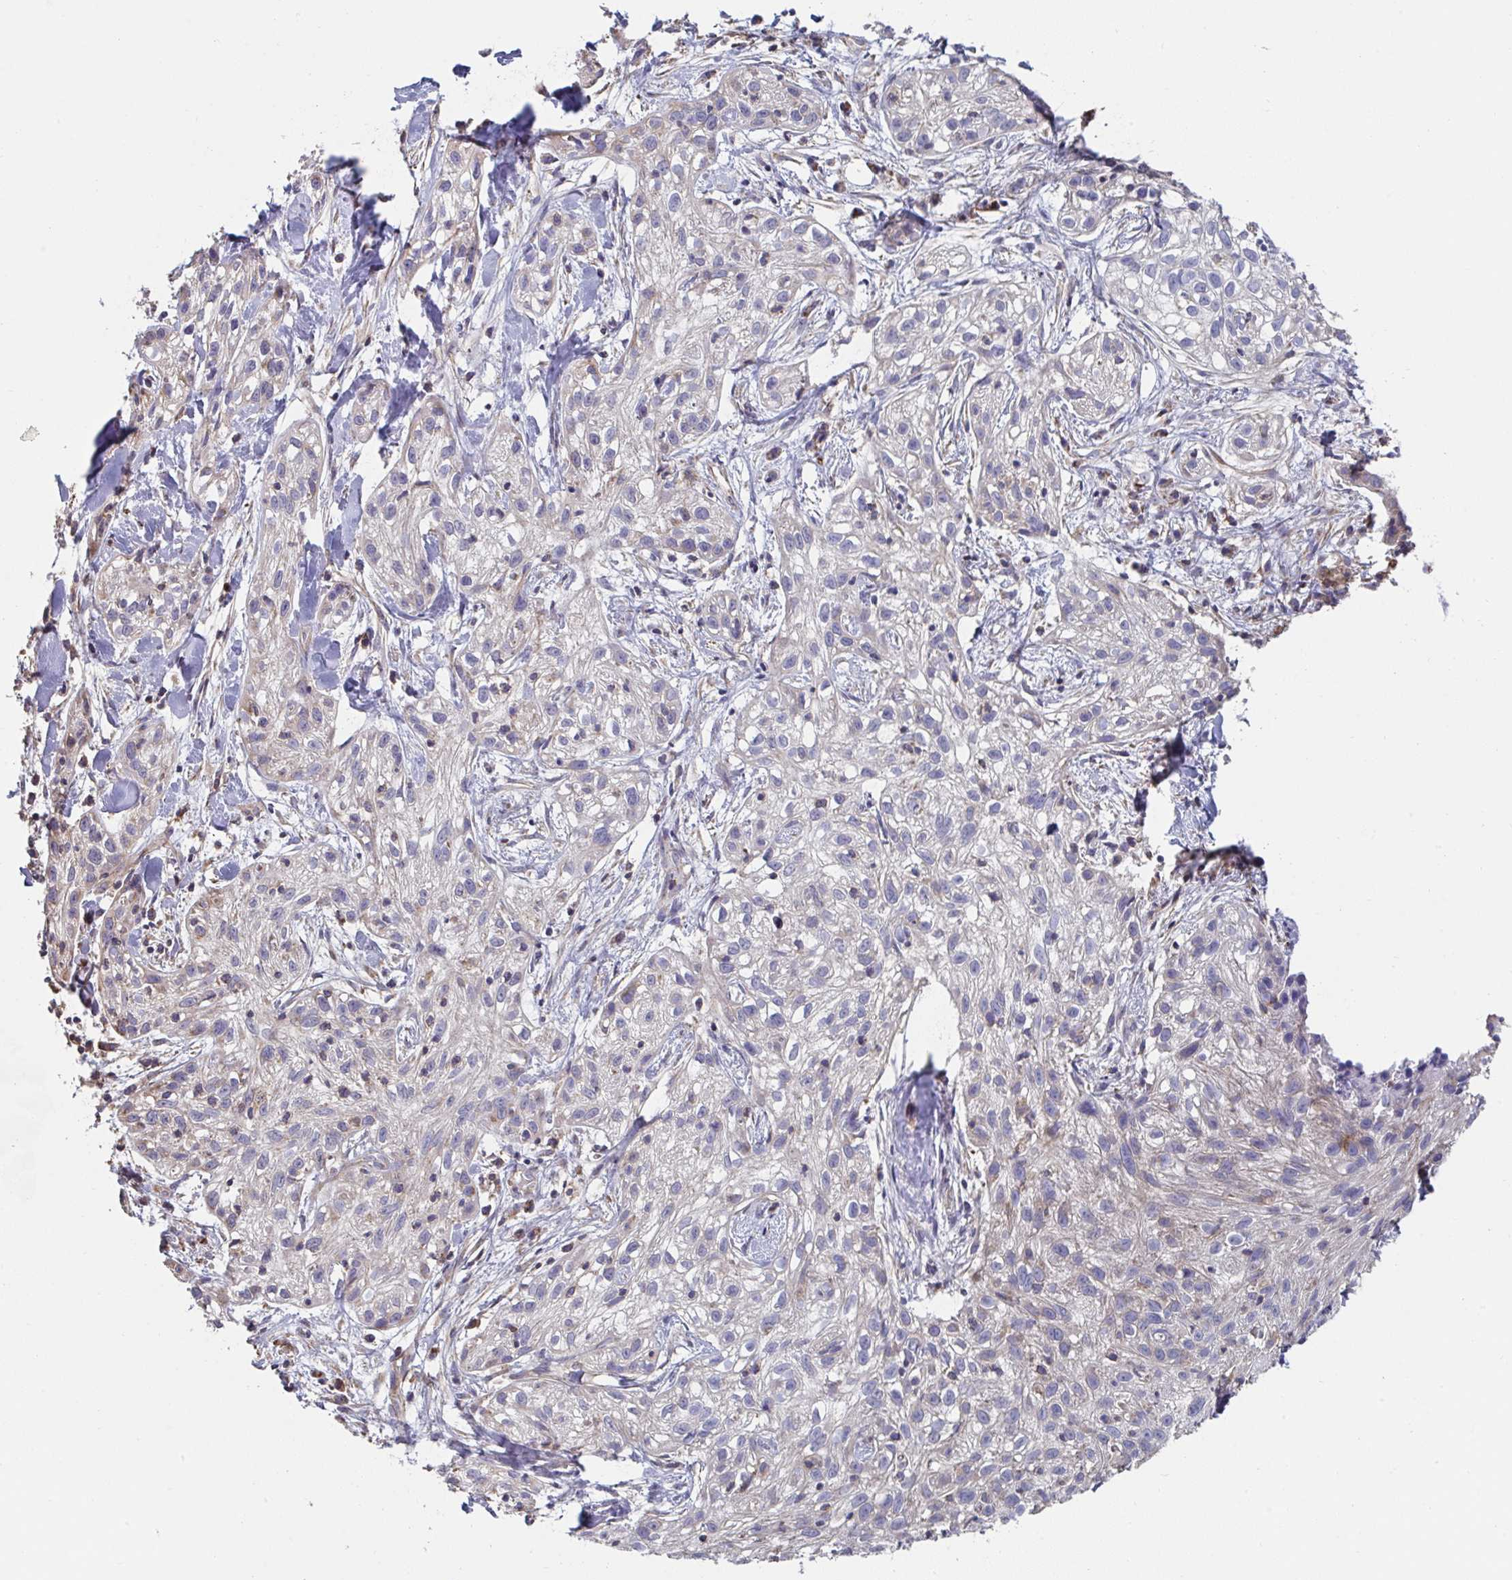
{"staining": {"intensity": "negative", "quantity": "none", "location": "none"}, "tissue": "skin cancer", "cell_type": "Tumor cells", "image_type": "cancer", "snomed": [{"axis": "morphology", "description": "Squamous cell carcinoma, NOS"}, {"axis": "topography", "description": "Skin"}], "caption": "Immunohistochemical staining of human skin cancer reveals no significant positivity in tumor cells. (DAB IHC with hematoxylin counter stain).", "gene": "DZANK1", "patient": {"sex": "male", "age": 82}}